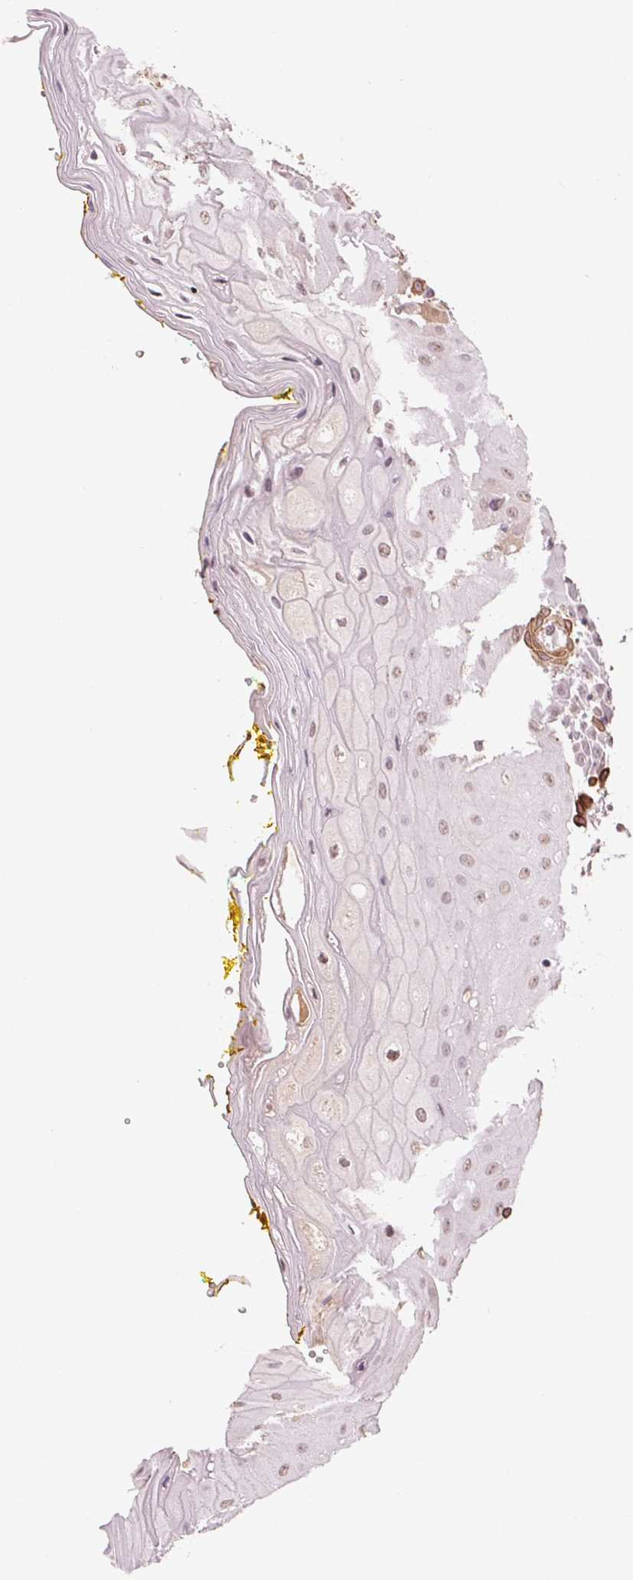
{"staining": {"intensity": "strong", "quantity": "<25%", "location": "cytoplasmic/membranous"}, "tissue": "oral mucosa", "cell_type": "Squamous epithelial cells", "image_type": "normal", "snomed": [{"axis": "morphology", "description": "Normal tissue, NOS"}, {"axis": "morphology", "description": "Squamous cell carcinoma, NOS"}, {"axis": "topography", "description": "Oral tissue"}, {"axis": "topography", "description": "Head-Neck"}], "caption": "Squamous epithelial cells show medium levels of strong cytoplasmic/membranous positivity in approximately <25% of cells in benign human oral mucosa.", "gene": "TUB", "patient": {"sex": "female", "age": 70}}